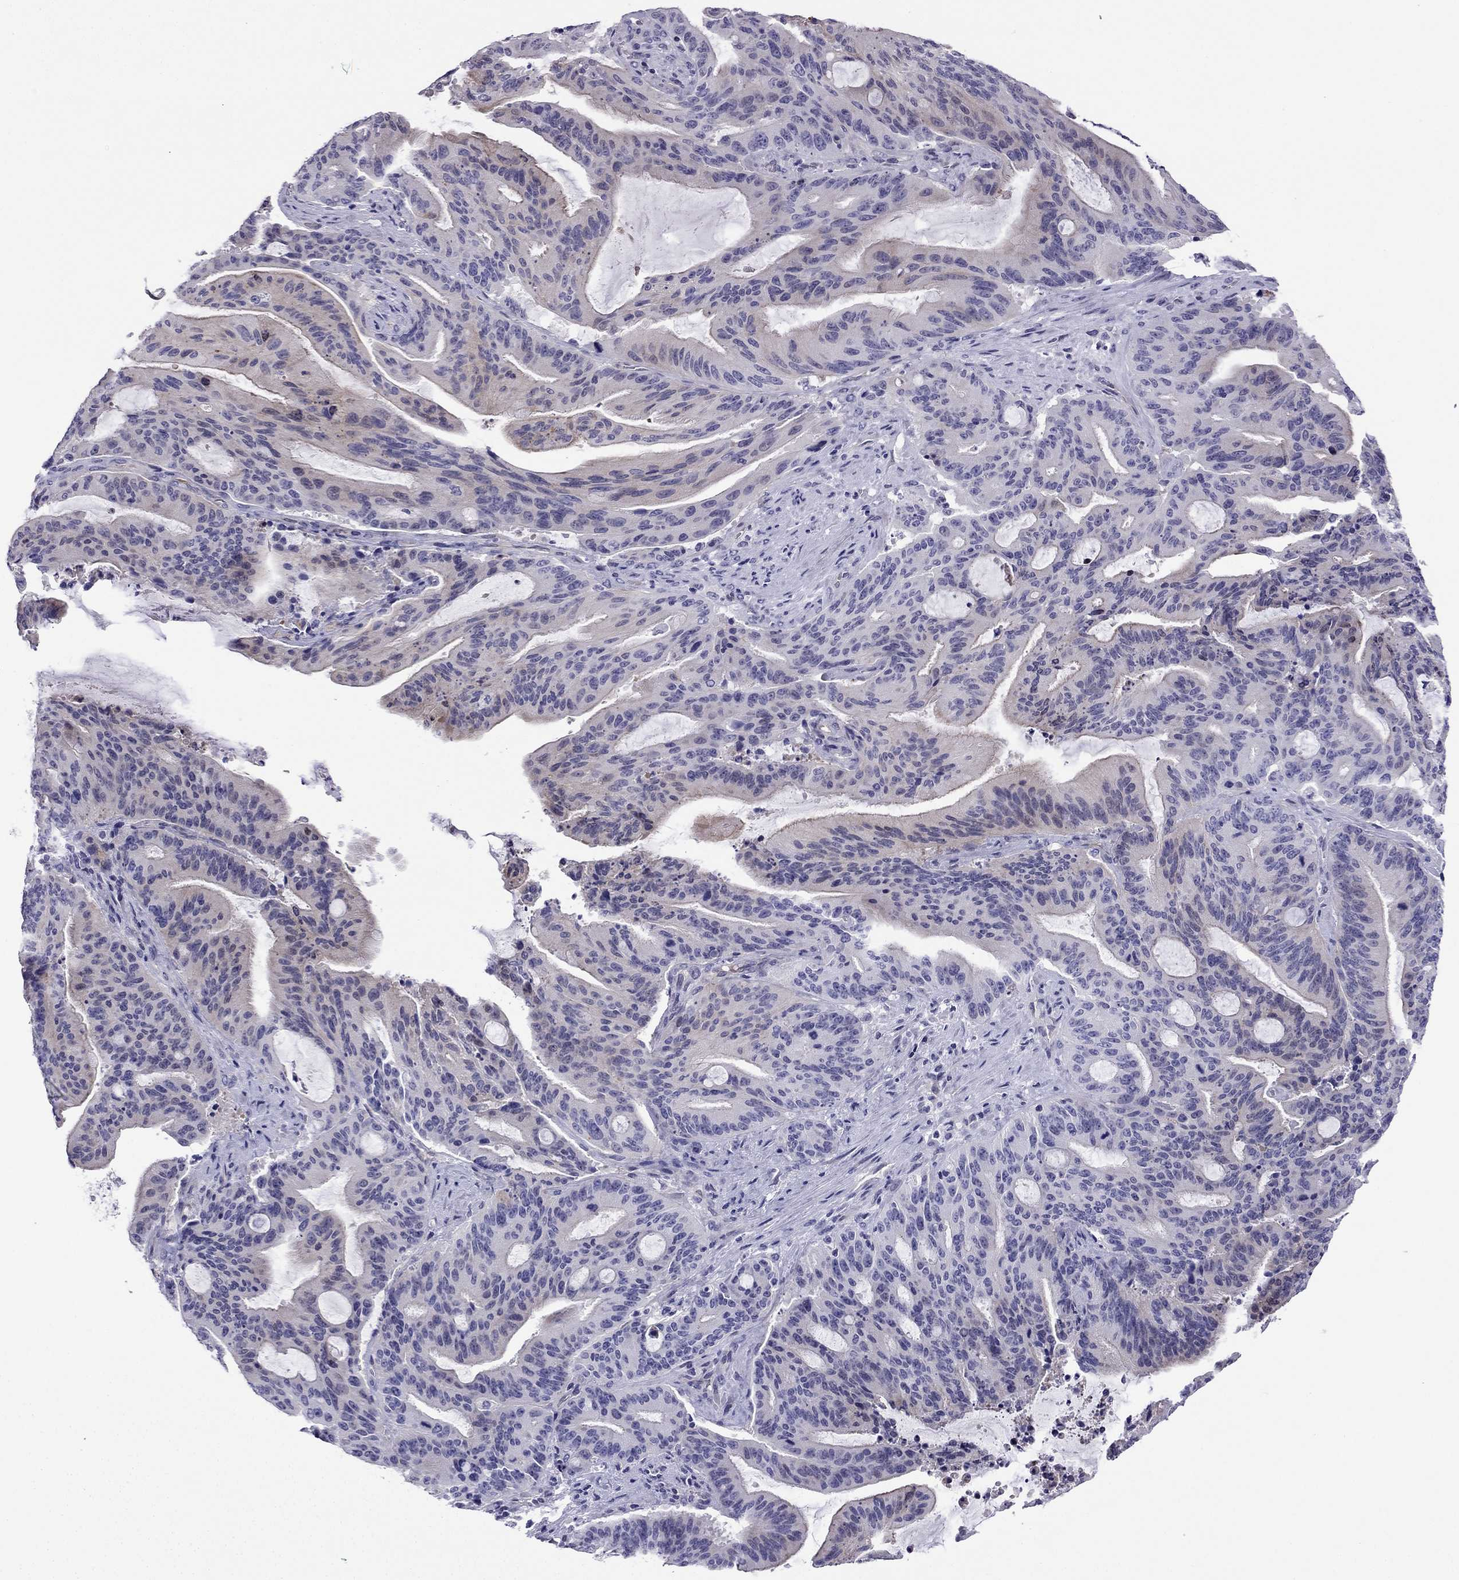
{"staining": {"intensity": "weak", "quantity": "<25%", "location": "cytoplasmic/membranous"}, "tissue": "liver cancer", "cell_type": "Tumor cells", "image_type": "cancer", "snomed": [{"axis": "morphology", "description": "Cholangiocarcinoma"}, {"axis": "topography", "description": "Liver"}], "caption": "Immunohistochemistry of liver cancer demonstrates no staining in tumor cells.", "gene": "KCNJ10", "patient": {"sex": "female", "age": 73}}